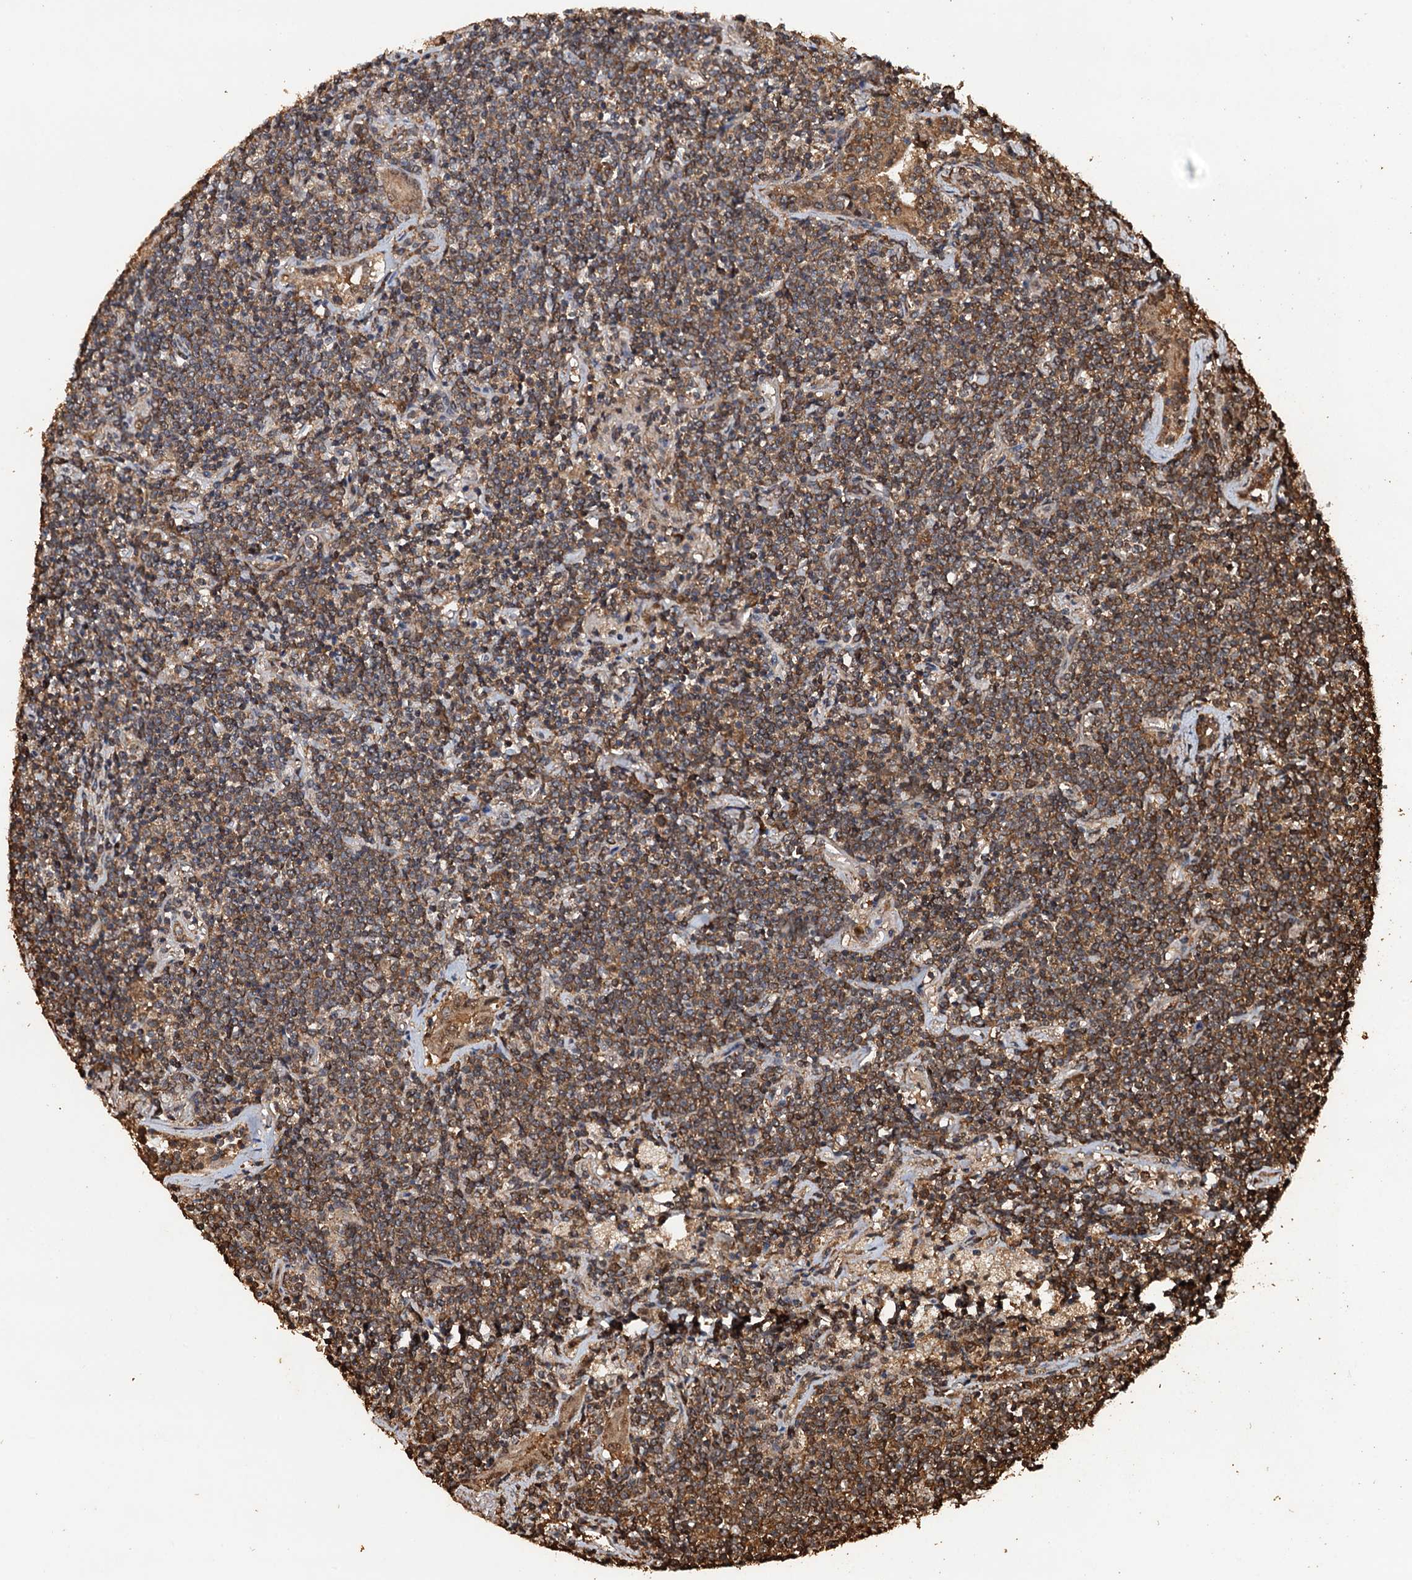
{"staining": {"intensity": "moderate", "quantity": ">75%", "location": "cytoplasmic/membranous"}, "tissue": "lymphoma", "cell_type": "Tumor cells", "image_type": "cancer", "snomed": [{"axis": "morphology", "description": "Malignant lymphoma, non-Hodgkin's type, Low grade"}, {"axis": "topography", "description": "Lung"}], "caption": "Protein expression analysis of human low-grade malignant lymphoma, non-Hodgkin's type reveals moderate cytoplasmic/membranous expression in about >75% of tumor cells.", "gene": "PSMD9", "patient": {"sex": "female", "age": 71}}